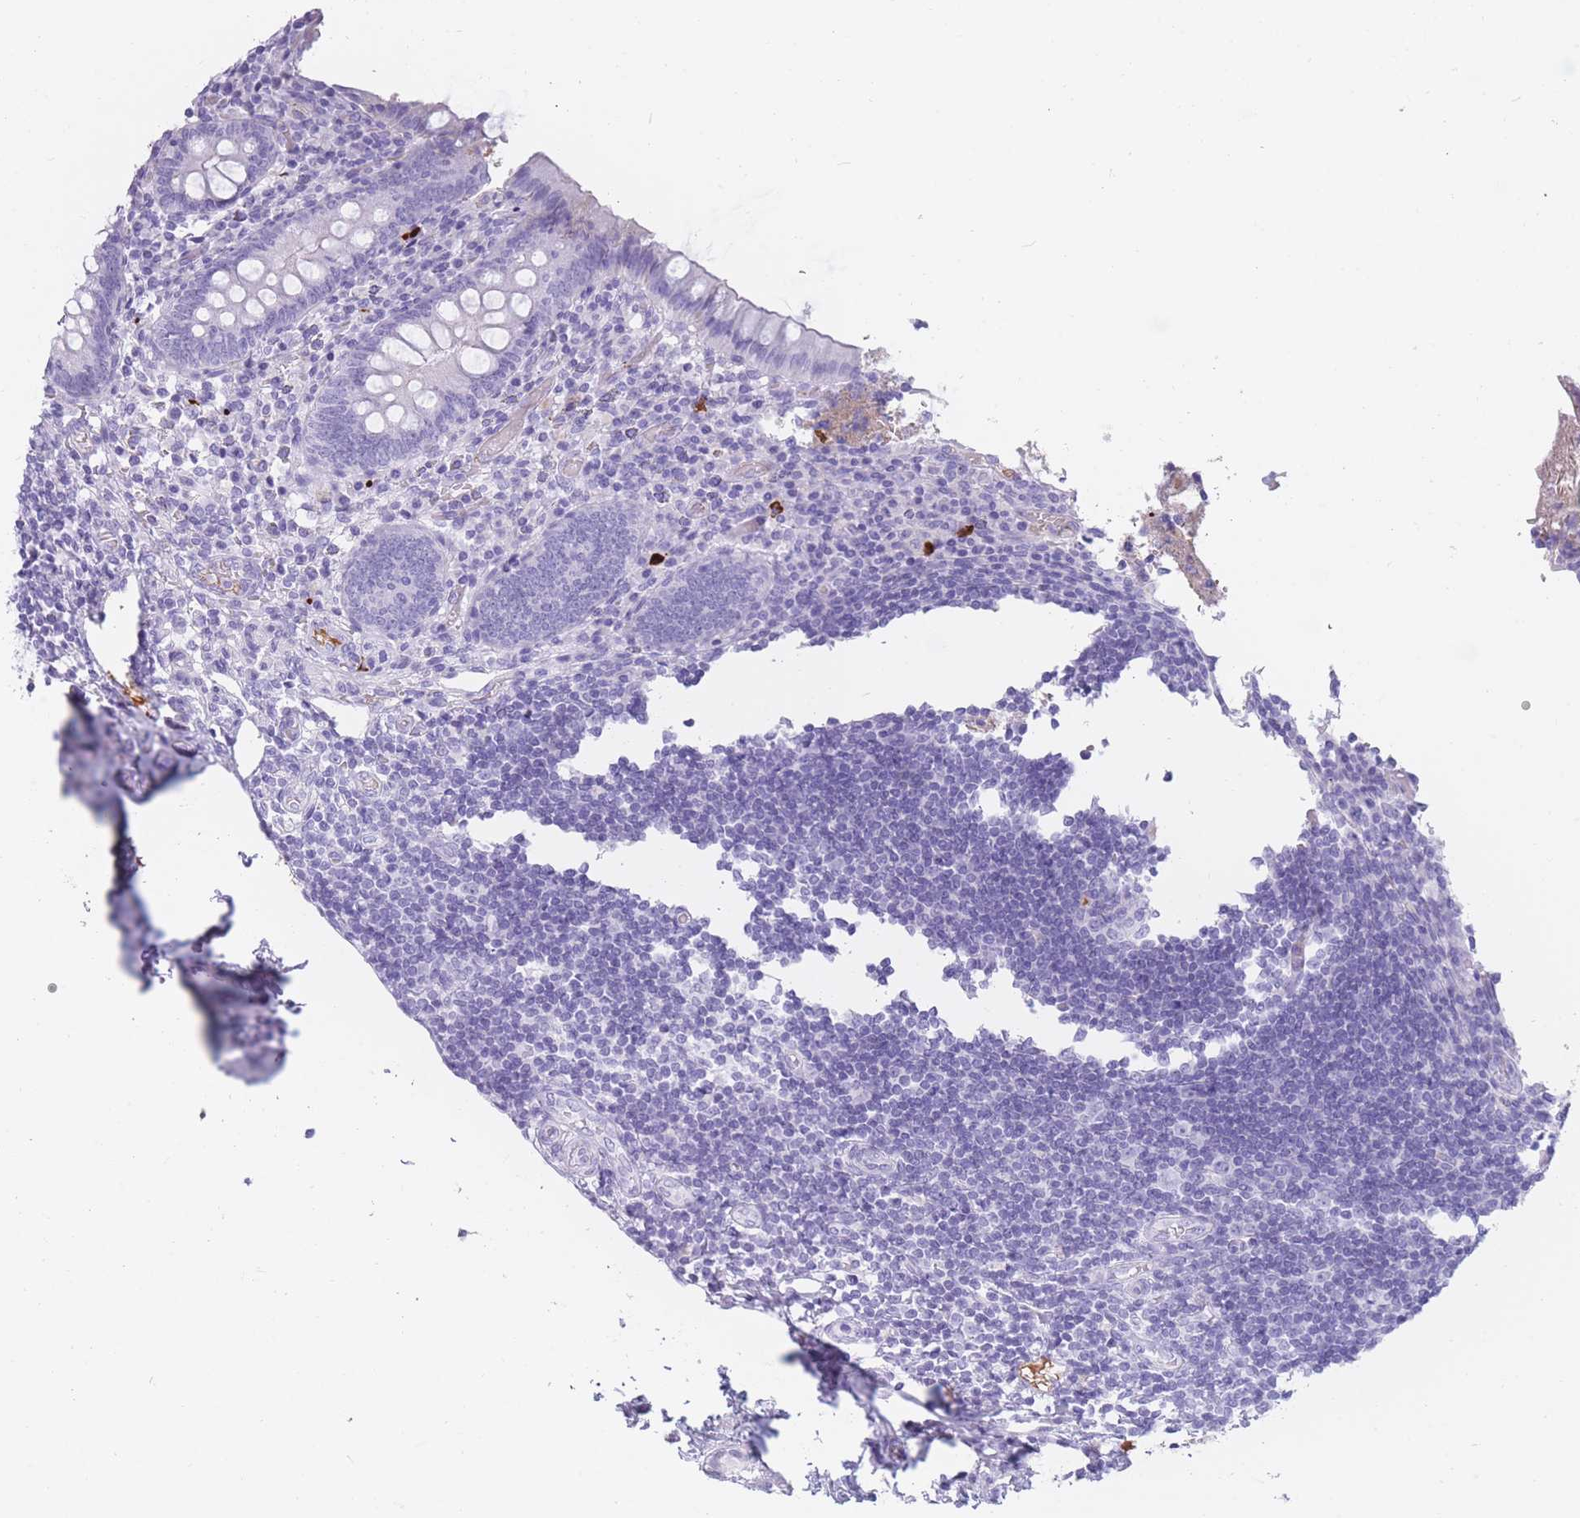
{"staining": {"intensity": "negative", "quantity": "none", "location": "none"}, "tissue": "appendix", "cell_type": "Glandular cells", "image_type": "normal", "snomed": [{"axis": "morphology", "description": "Normal tissue, NOS"}, {"axis": "topography", "description": "Appendix"}], "caption": "IHC of unremarkable appendix demonstrates no positivity in glandular cells. (DAB immunohistochemistry (IHC) visualized using brightfield microscopy, high magnification).", "gene": "TNFSF11", "patient": {"sex": "female", "age": 17}}